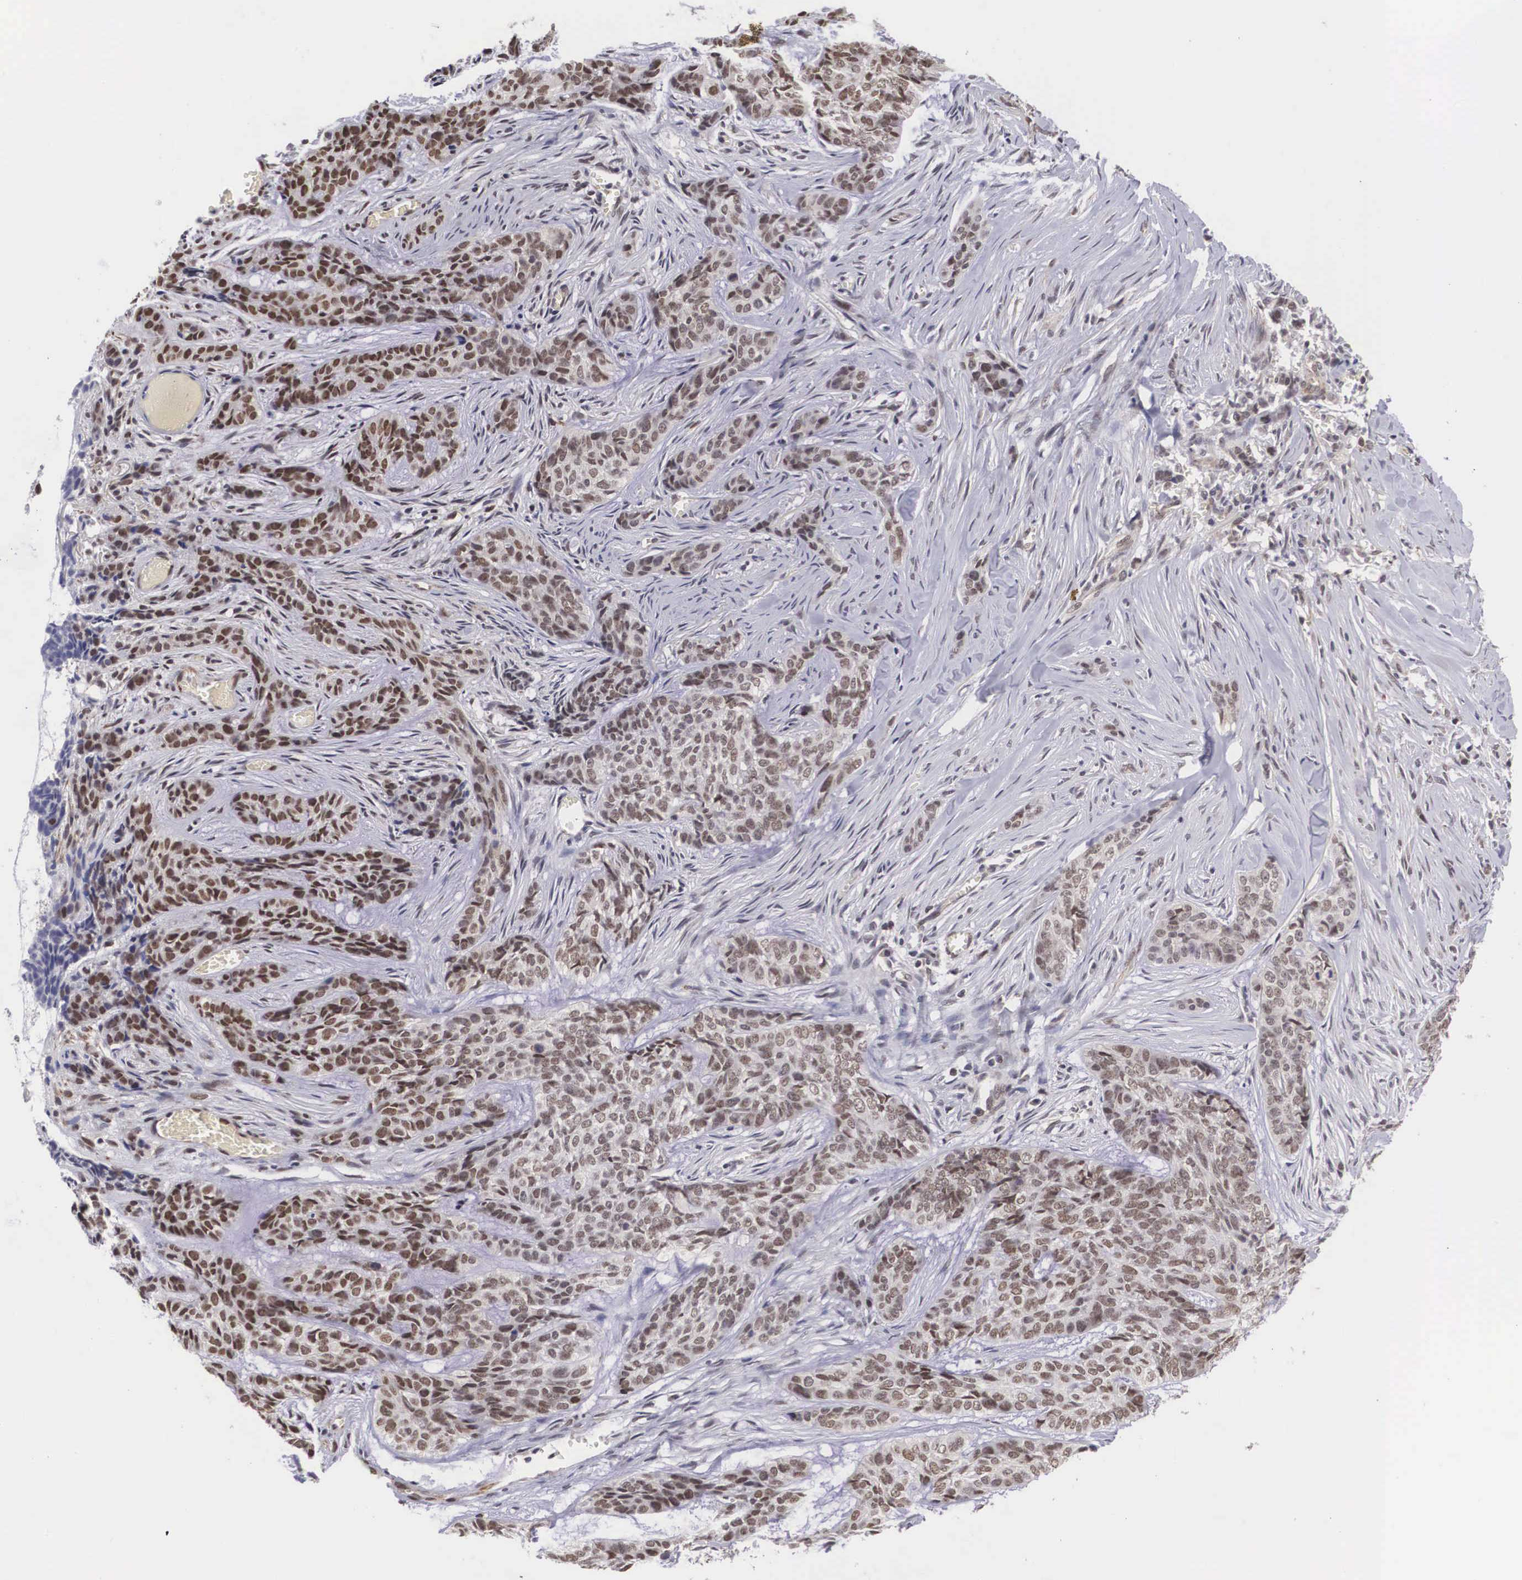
{"staining": {"intensity": "weak", "quantity": ">75%", "location": "nuclear"}, "tissue": "skin cancer", "cell_type": "Tumor cells", "image_type": "cancer", "snomed": [{"axis": "morphology", "description": "Normal tissue, NOS"}, {"axis": "morphology", "description": "Basal cell carcinoma"}, {"axis": "topography", "description": "Skin"}], "caption": "Immunohistochemical staining of human basal cell carcinoma (skin) shows weak nuclear protein staining in approximately >75% of tumor cells. The staining was performed using DAB (3,3'-diaminobenzidine), with brown indicating positive protein expression. Nuclei are stained blue with hematoxylin.", "gene": "MORC2", "patient": {"sex": "female", "age": 65}}